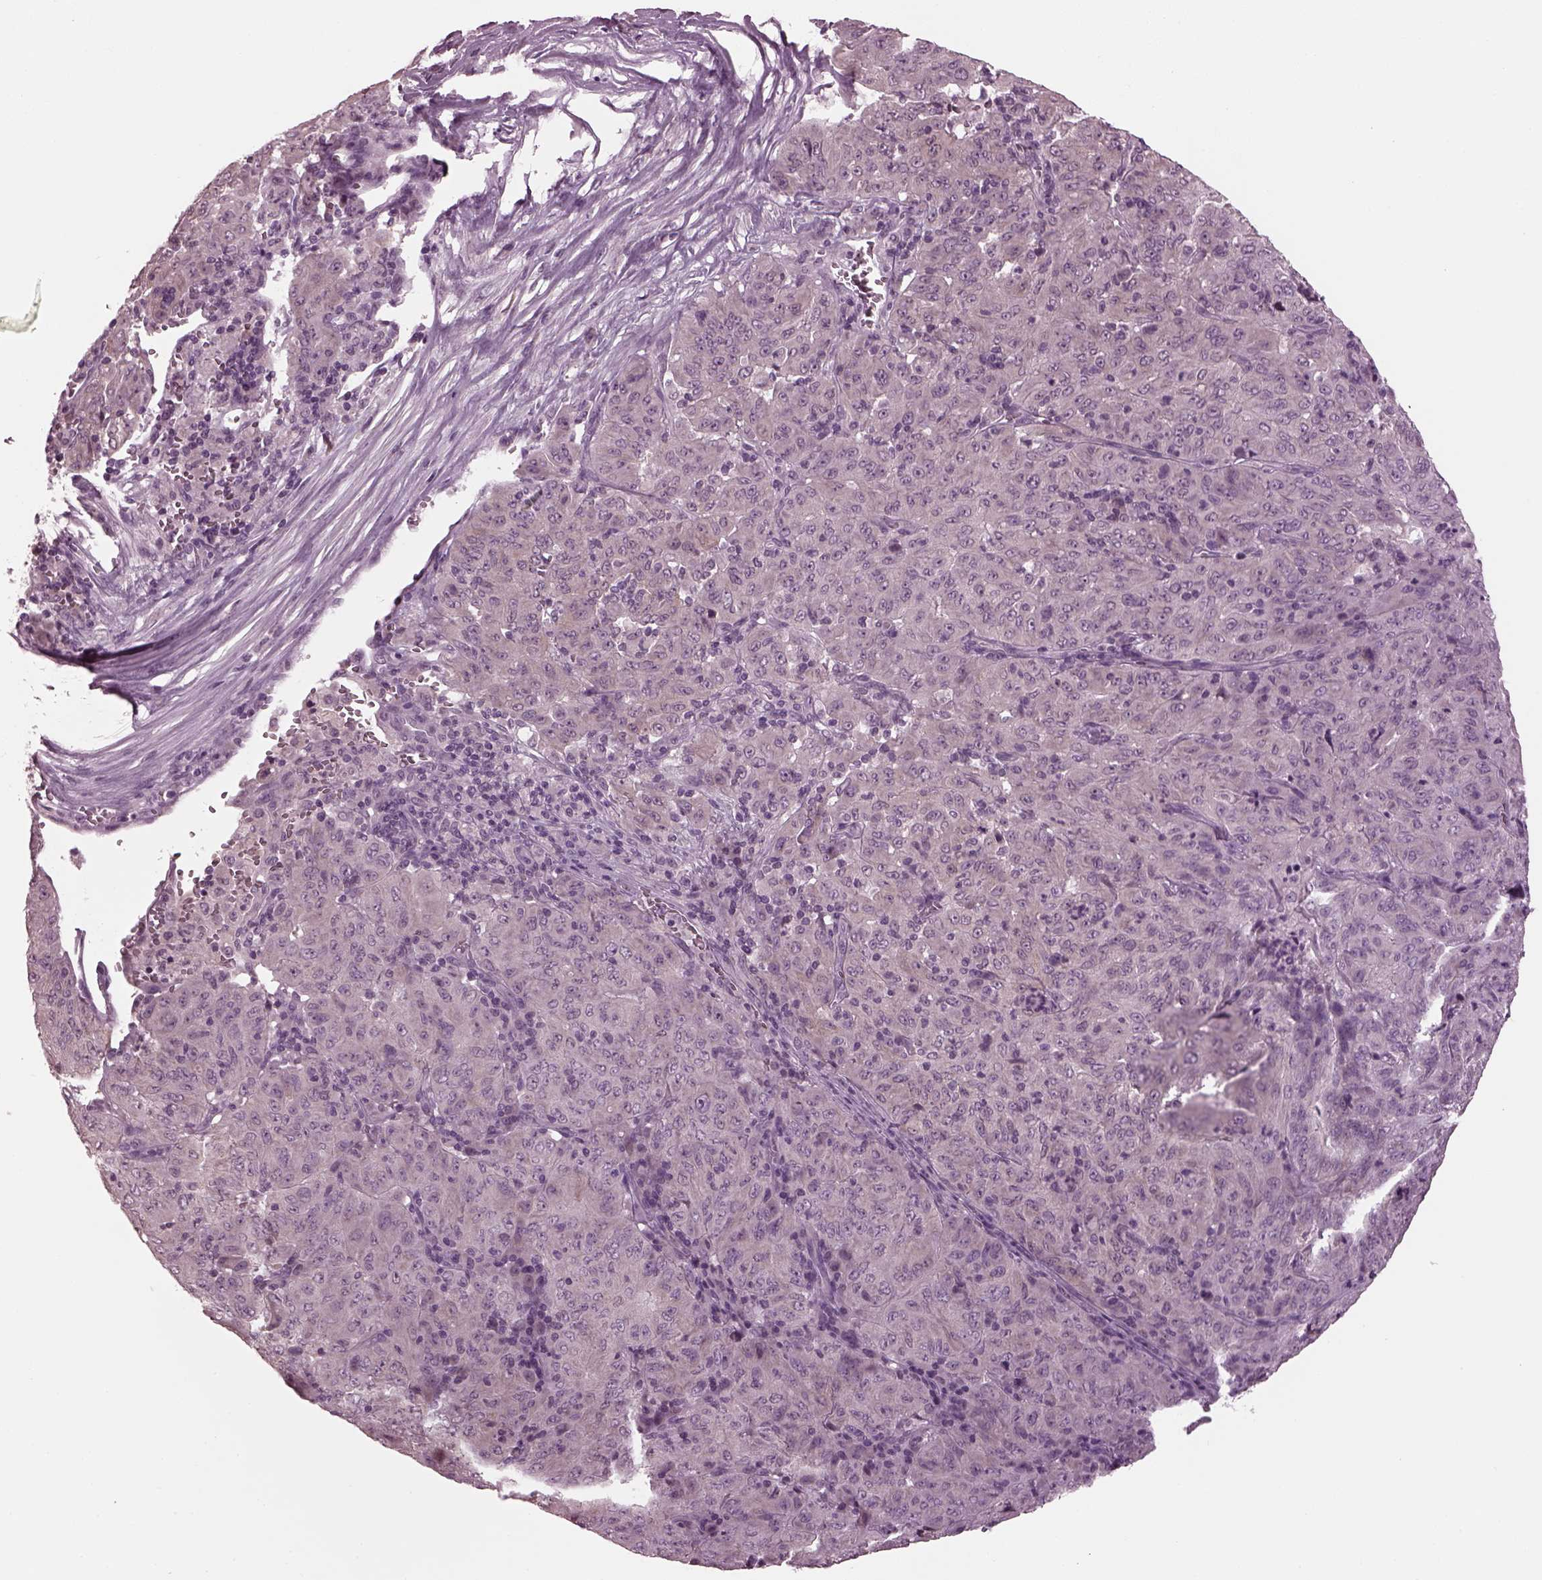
{"staining": {"intensity": "negative", "quantity": "none", "location": "none"}, "tissue": "pancreatic cancer", "cell_type": "Tumor cells", "image_type": "cancer", "snomed": [{"axis": "morphology", "description": "Adenocarcinoma, NOS"}, {"axis": "topography", "description": "Pancreas"}], "caption": "Pancreatic cancer stained for a protein using immunohistochemistry (IHC) demonstrates no positivity tumor cells.", "gene": "CLCN4", "patient": {"sex": "male", "age": 63}}